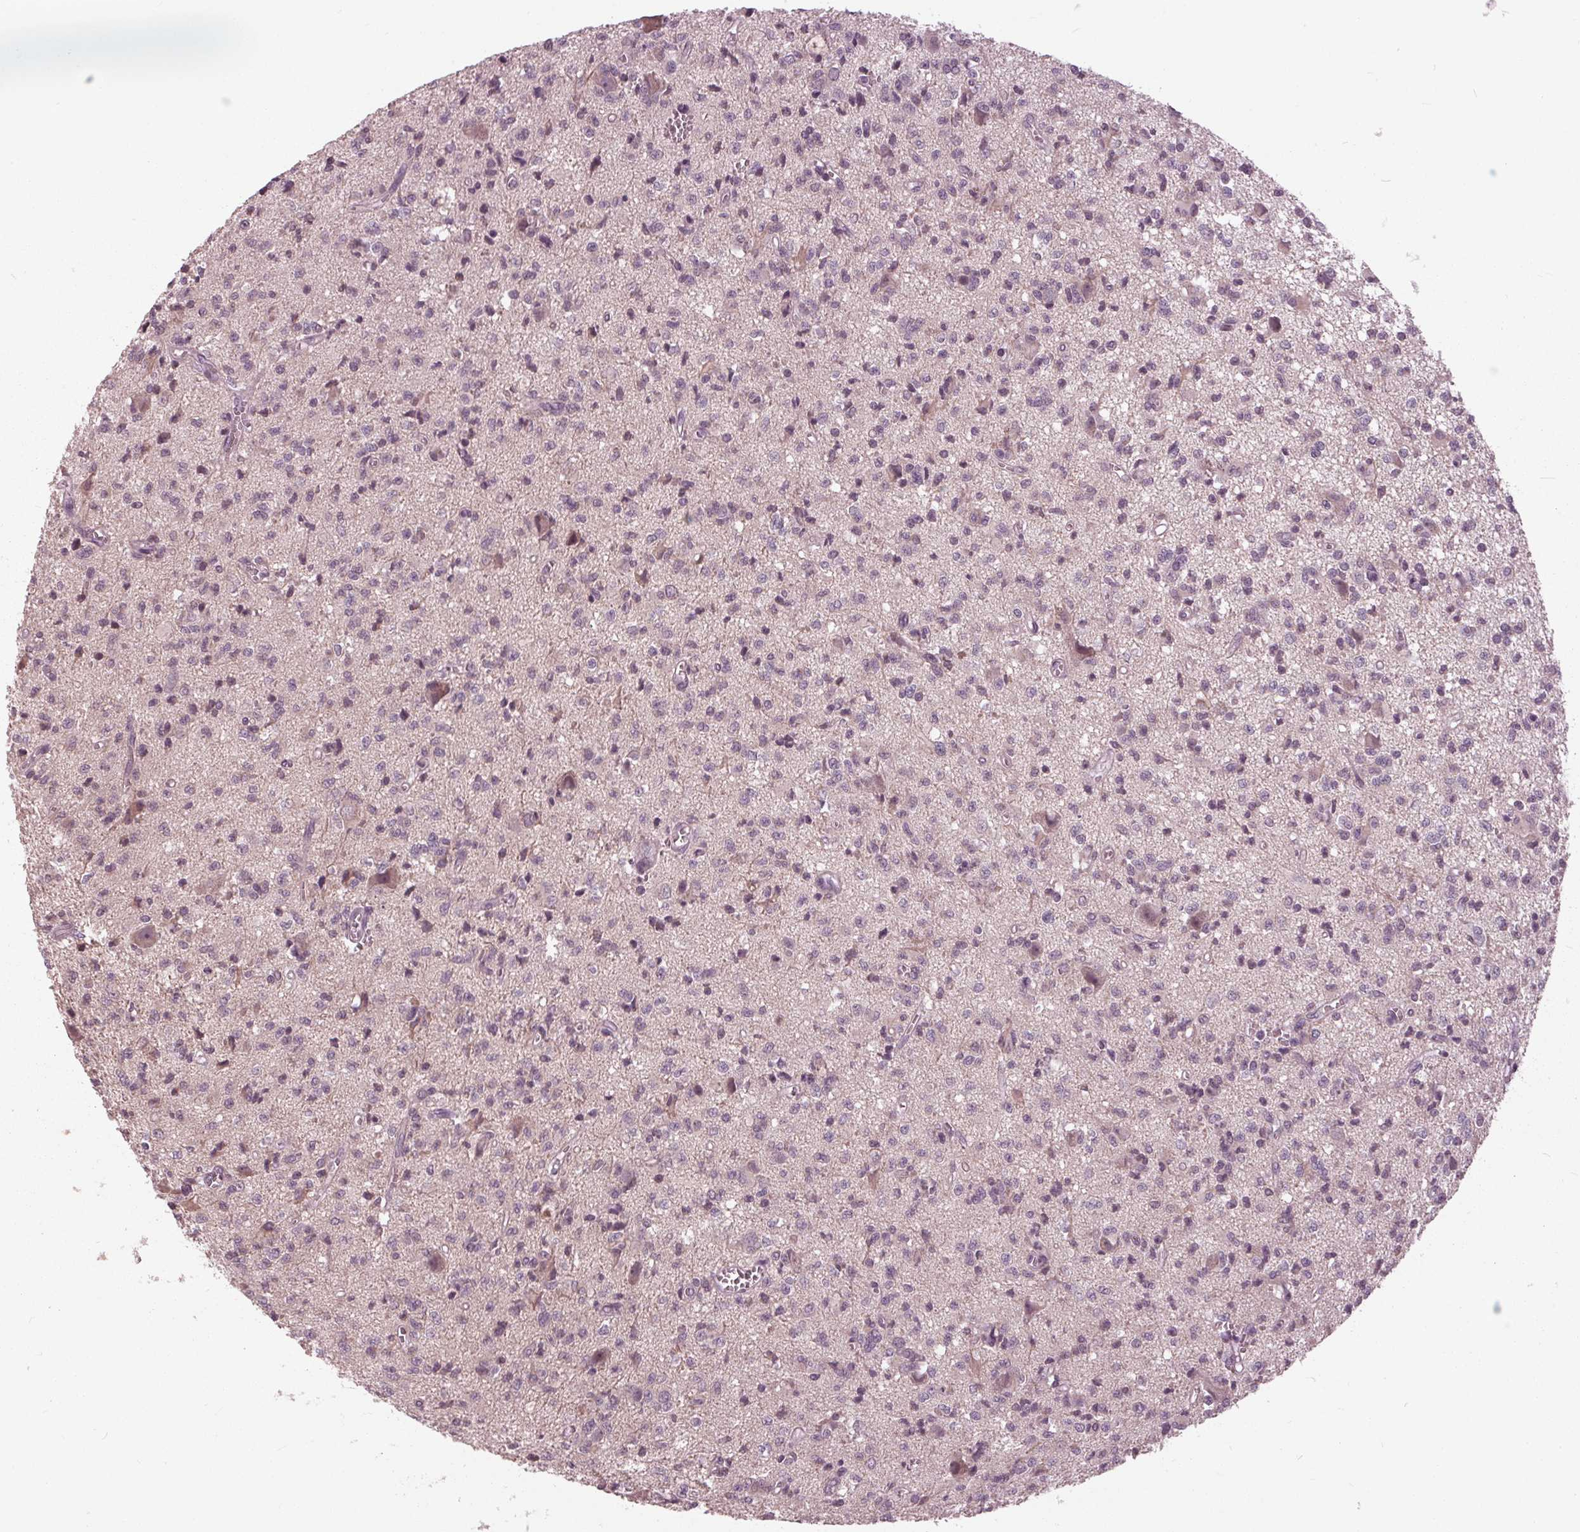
{"staining": {"intensity": "negative", "quantity": "none", "location": "none"}, "tissue": "glioma", "cell_type": "Tumor cells", "image_type": "cancer", "snomed": [{"axis": "morphology", "description": "Glioma, malignant, Low grade"}, {"axis": "topography", "description": "Brain"}], "caption": "IHC histopathology image of neoplastic tissue: human glioma stained with DAB displays no significant protein expression in tumor cells.", "gene": "SIGLEC6", "patient": {"sex": "male", "age": 64}}